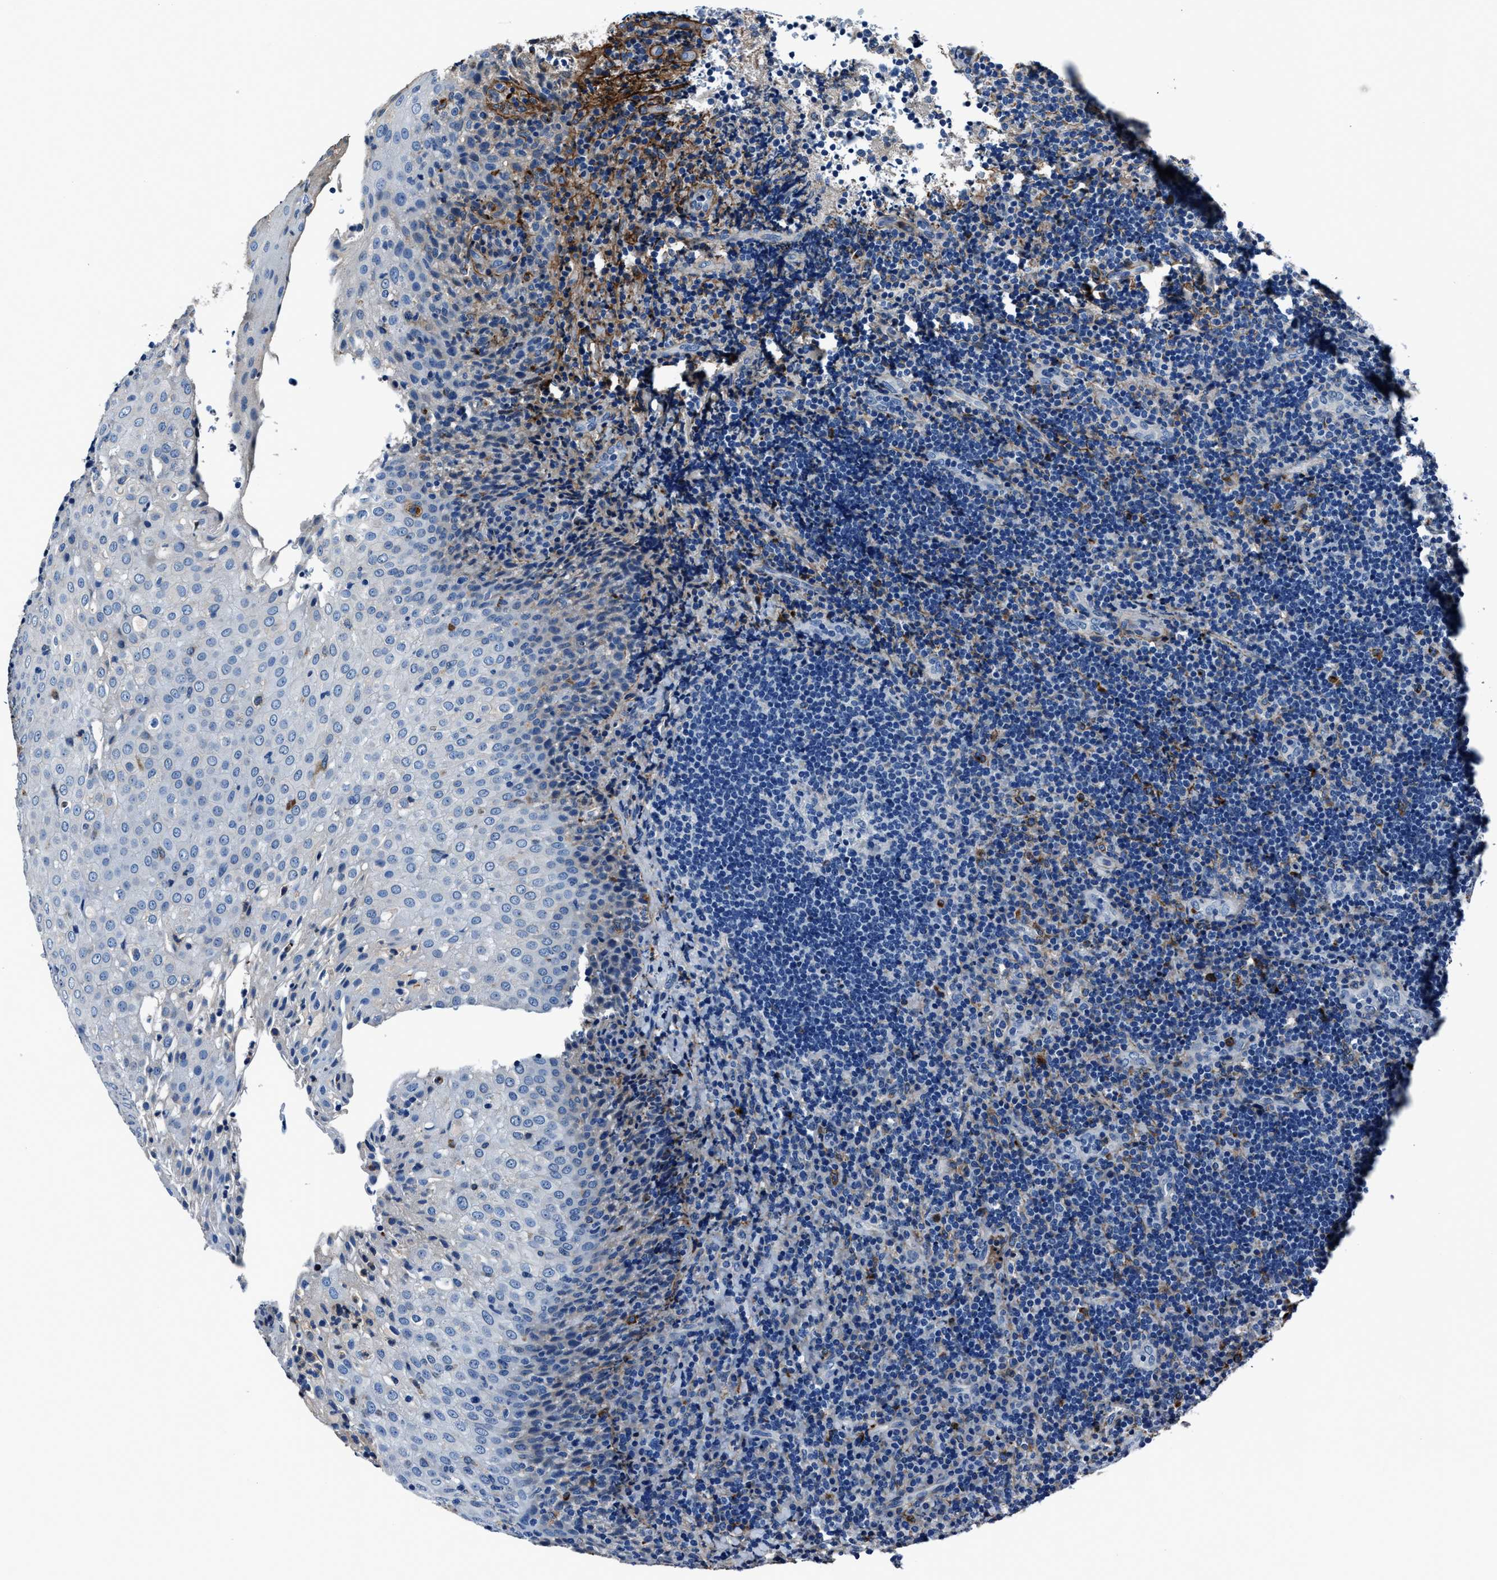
{"staining": {"intensity": "negative", "quantity": "none", "location": "none"}, "tissue": "lymphoma", "cell_type": "Tumor cells", "image_type": "cancer", "snomed": [{"axis": "morphology", "description": "Malignant lymphoma, non-Hodgkin's type, High grade"}, {"axis": "topography", "description": "Tonsil"}], "caption": "A high-resolution image shows immunohistochemistry (IHC) staining of malignant lymphoma, non-Hodgkin's type (high-grade), which shows no significant positivity in tumor cells.", "gene": "FGL2", "patient": {"sex": "female", "age": 36}}